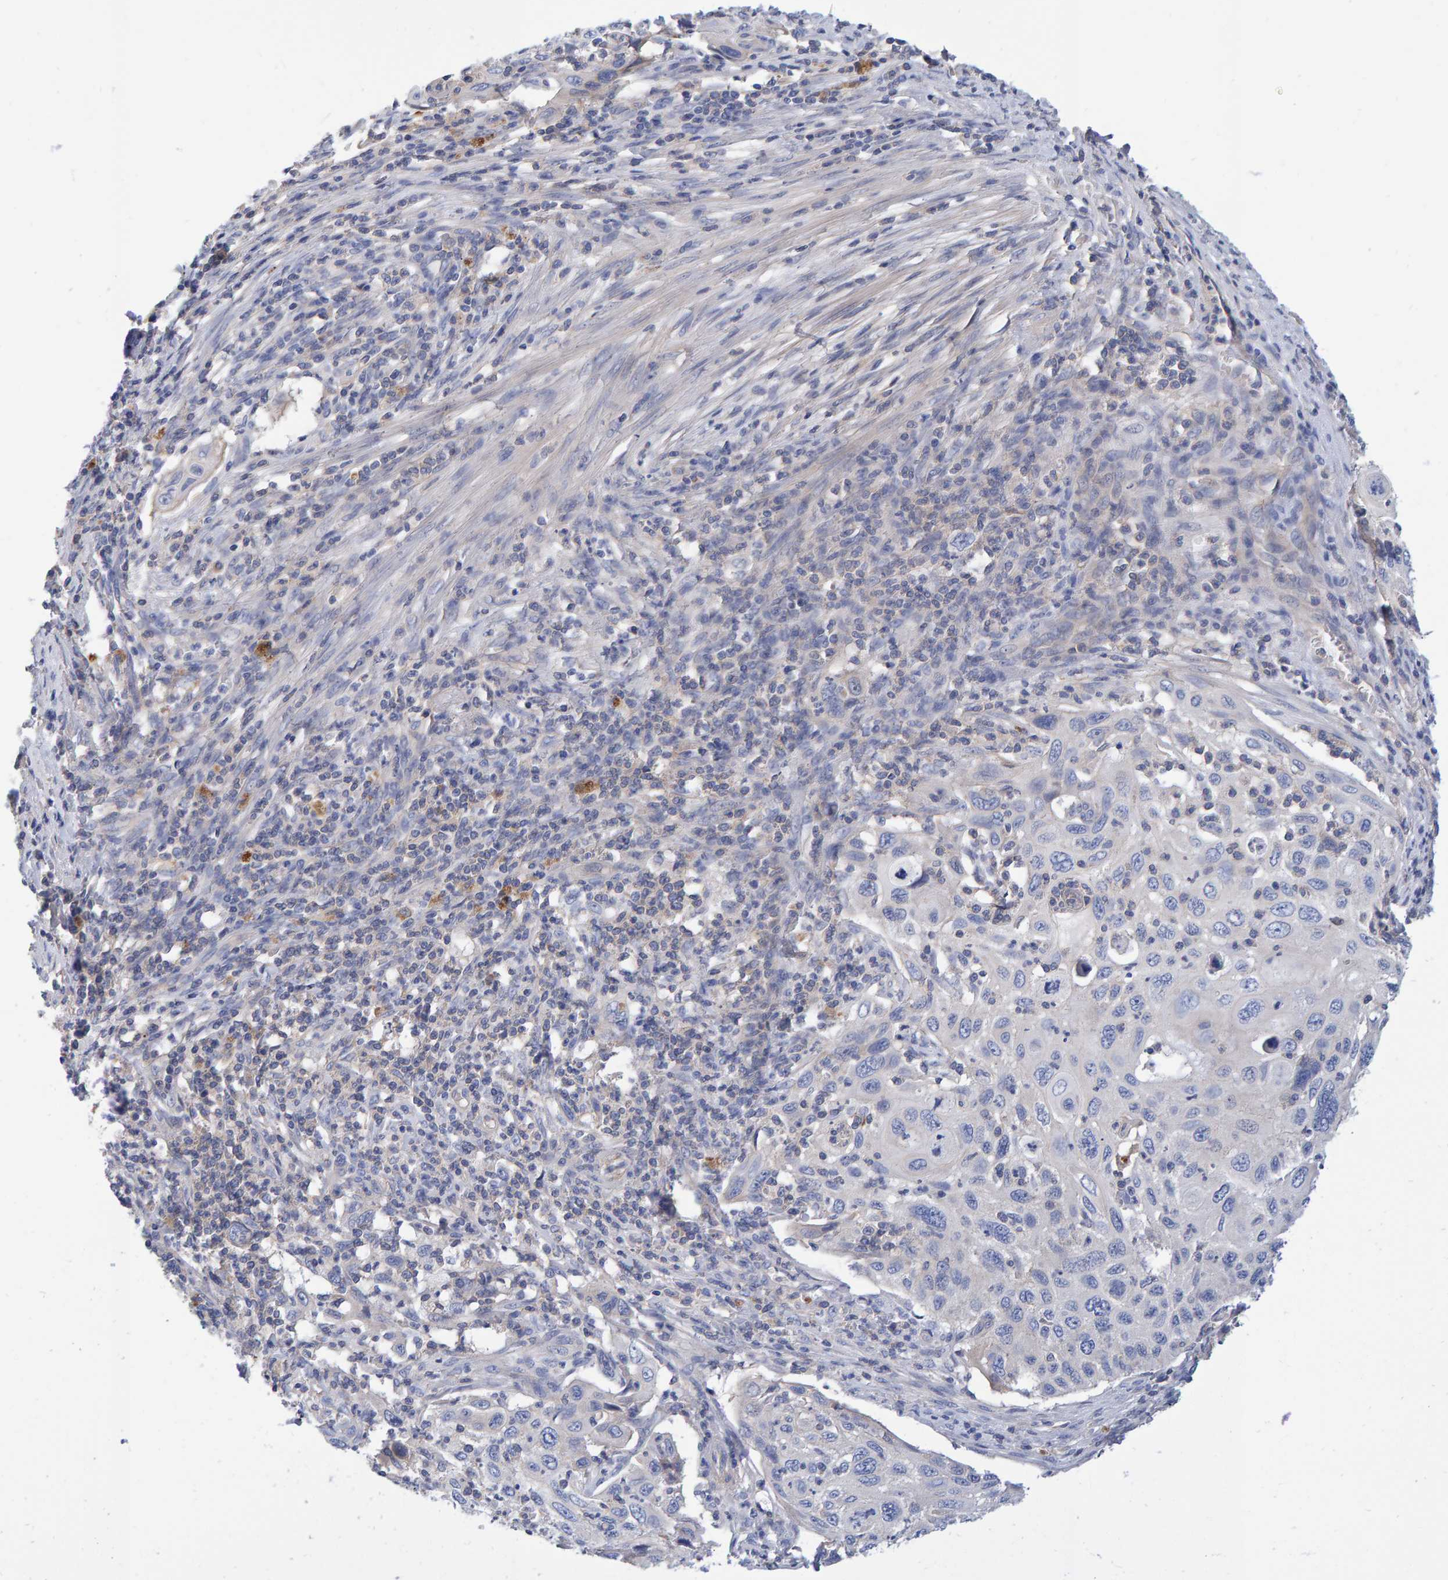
{"staining": {"intensity": "negative", "quantity": "none", "location": "none"}, "tissue": "cervical cancer", "cell_type": "Tumor cells", "image_type": "cancer", "snomed": [{"axis": "morphology", "description": "Squamous cell carcinoma, NOS"}, {"axis": "topography", "description": "Cervix"}], "caption": "IHC histopathology image of neoplastic tissue: cervical cancer (squamous cell carcinoma) stained with DAB reveals no significant protein expression in tumor cells. (DAB (3,3'-diaminobenzidine) IHC, high magnification).", "gene": "EFR3A", "patient": {"sex": "female", "age": 70}}